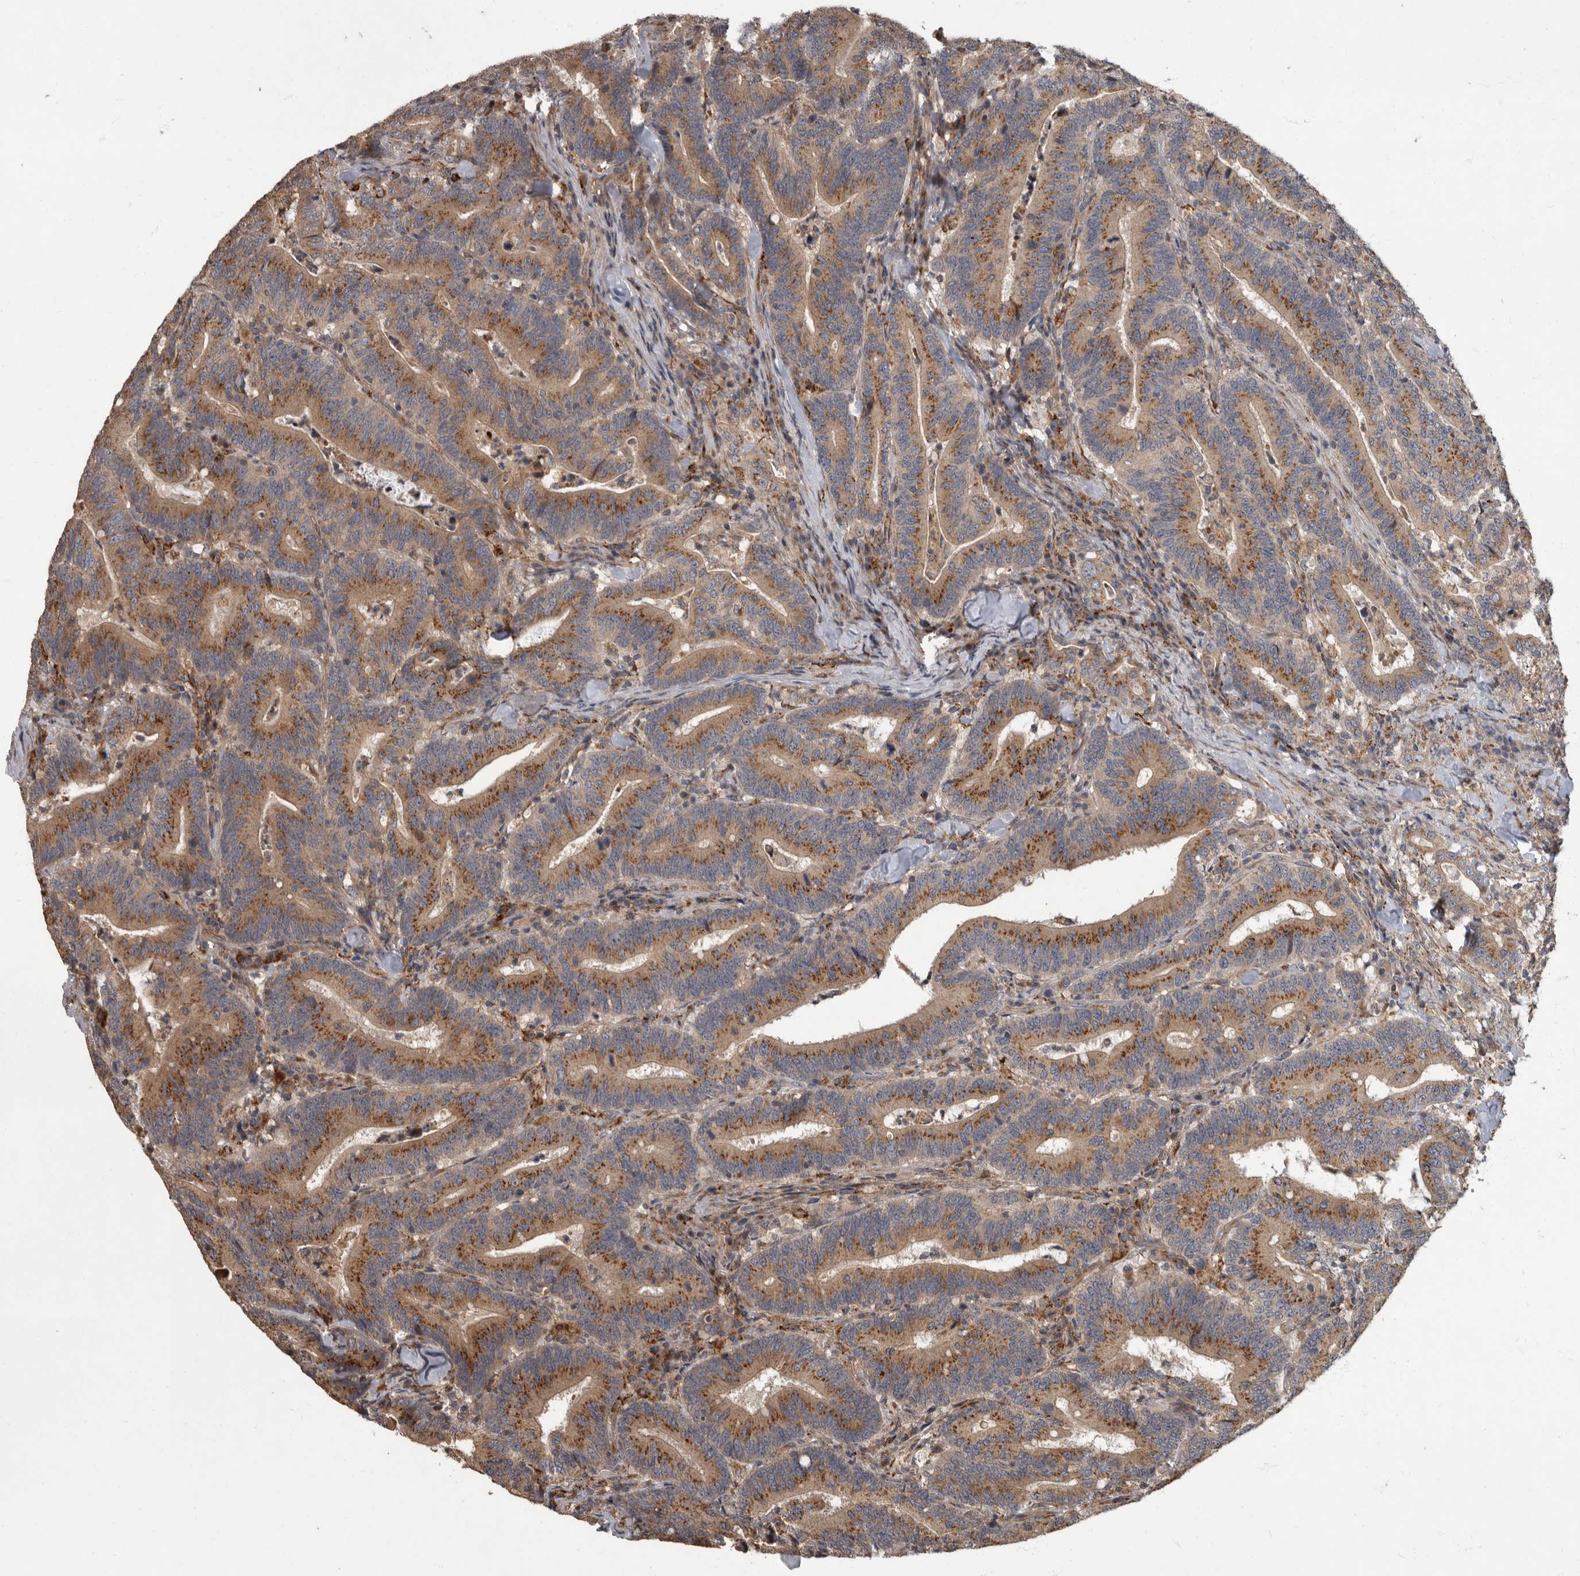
{"staining": {"intensity": "moderate", "quantity": ">75%", "location": "cytoplasmic/membranous"}, "tissue": "colorectal cancer", "cell_type": "Tumor cells", "image_type": "cancer", "snomed": [{"axis": "morphology", "description": "Adenocarcinoma, NOS"}, {"axis": "topography", "description": "Colon"}], "caption": "The immunohistochemical stain highlights moderate cytoplasmic/membranous staining in tumor cells of colorectal cancer tissue.", "gene": "IQCK", "patient": {"sex": "female", "age": 66}}